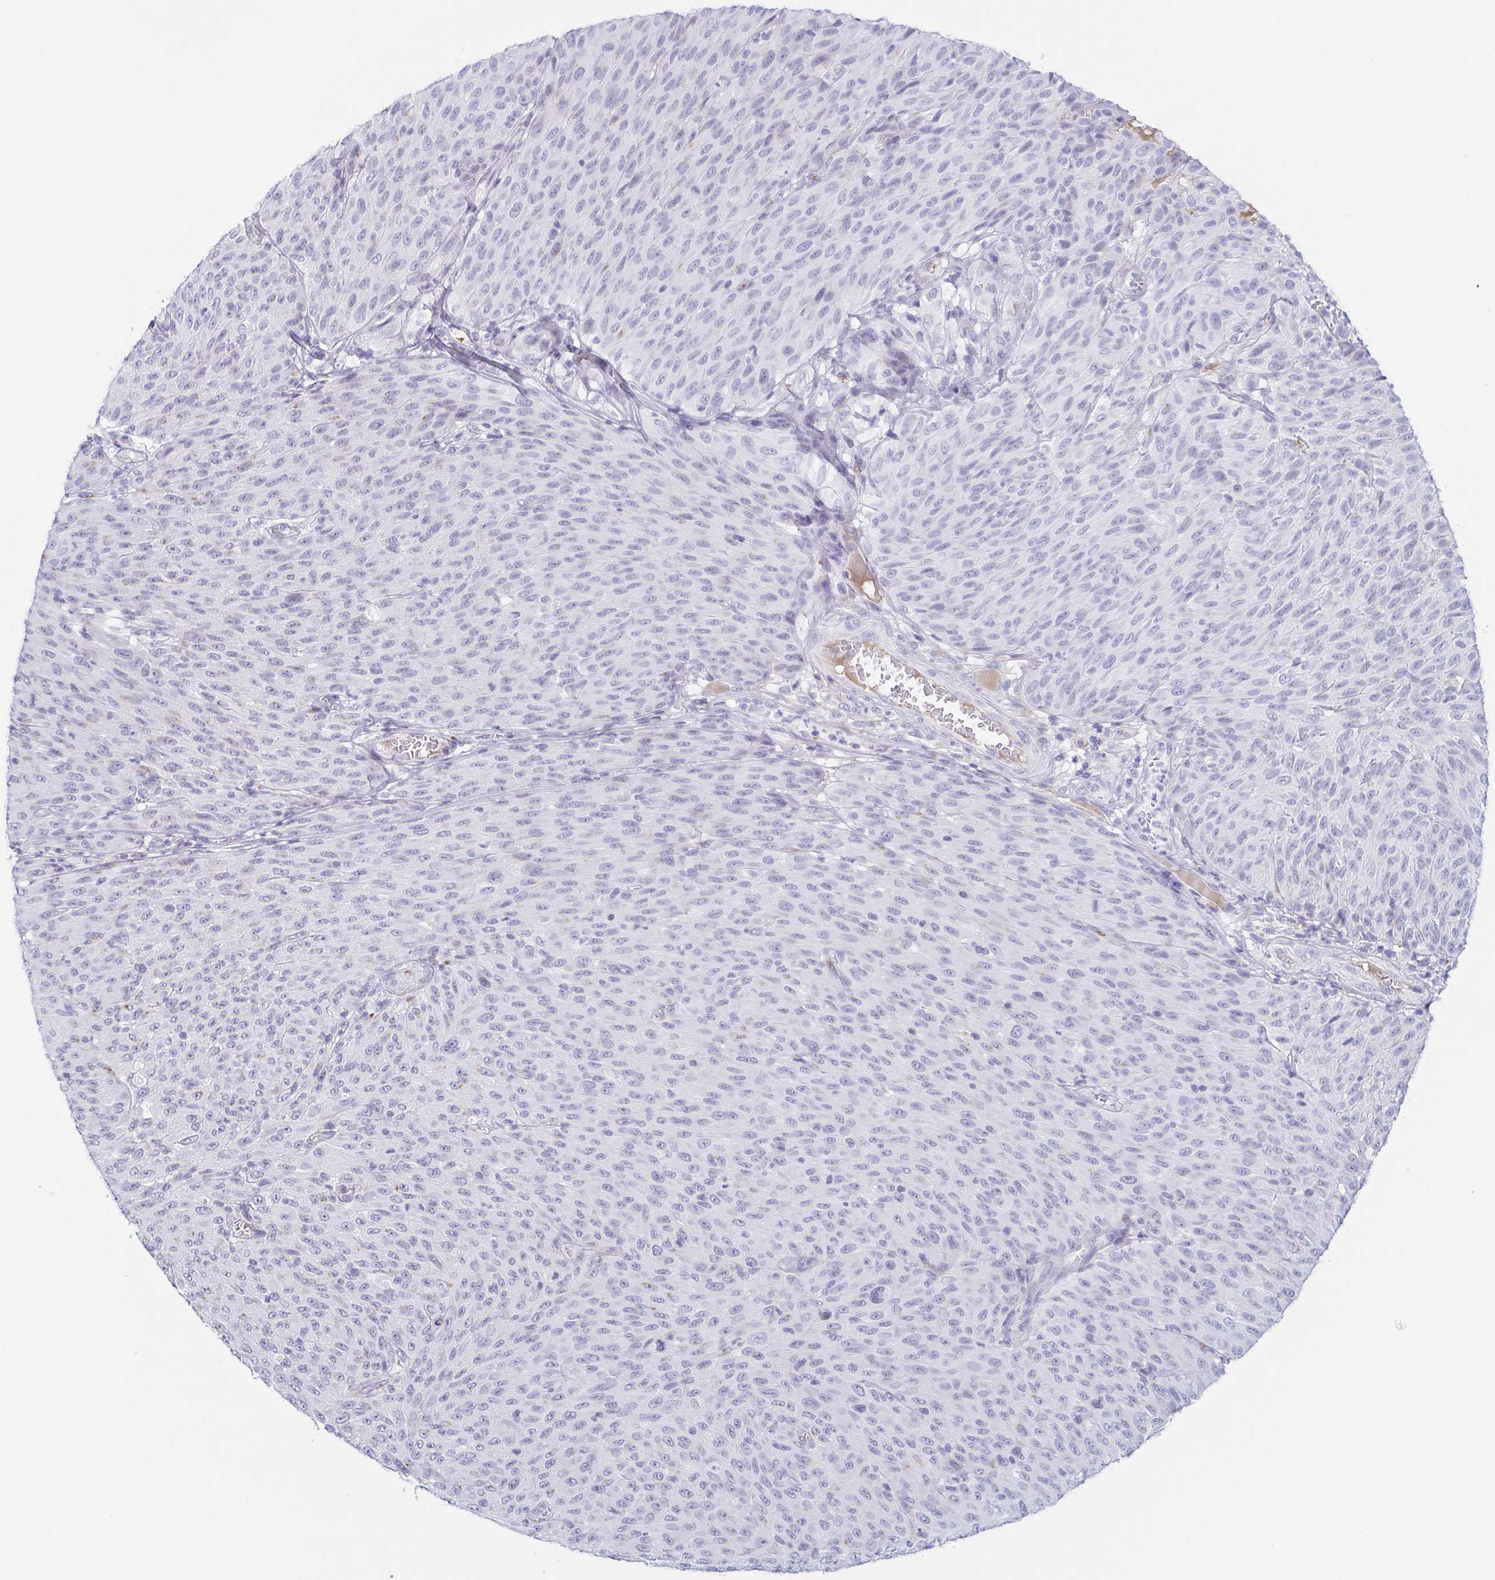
{"staining": {"intensity": "negative", "quantity": "none", "location": "none"}, "tissue": "melanoma", "cell_type": "Tumor cells", "image_type": "cancer", "snomed": [{"axis": "morphology", "description": "Malignant melanoma, NOS"}, {"axis": "topography", "description": "Skin"}], "caption": "This histopathology image is of malignant melanoma stained with immunohistochemistry to label a protein in brown with the nuclei are counter-stained blue. There is no positivity in tumor cells.", "gene": "LDLRAD1", "patient": {"sex": "male", "age": 85}}